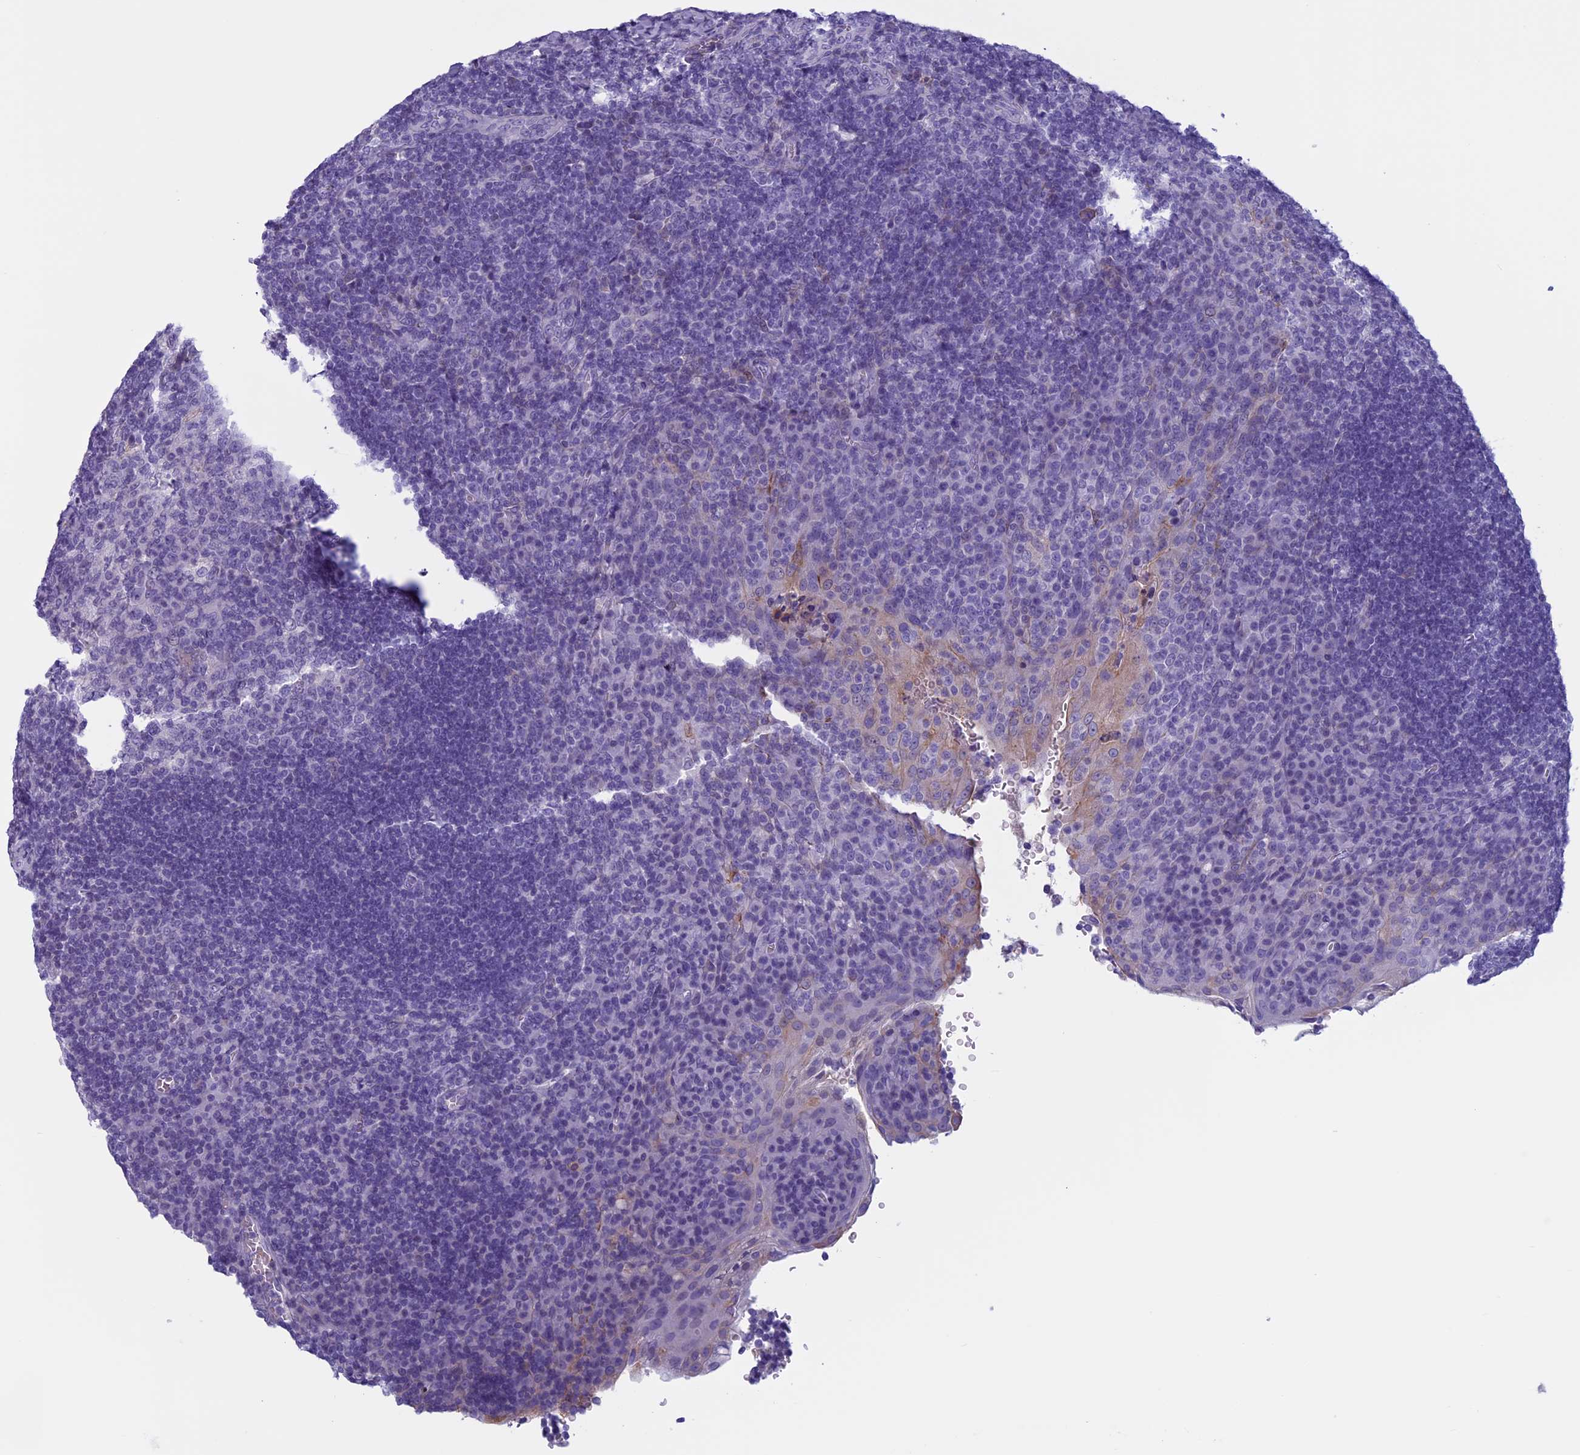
{"staining": {"intensity": "negative", "quantity": "none", "location": "none"}, "tissue": "tonsil", "cell_type": "Germinal center cells", "image_type": "normal", "snomed": [{"axis": "morphology", "description": "Normal tissue, NOS"}, {"axis": "topography", "description": "Tonsil"}], "caption": "This is an immunohistochemistry photomicrograph of normal human tonsil. There is no expression in germinal center cells.", "gene": "ANGPTL2", "patient": {"sex": "male", "age": 17}}